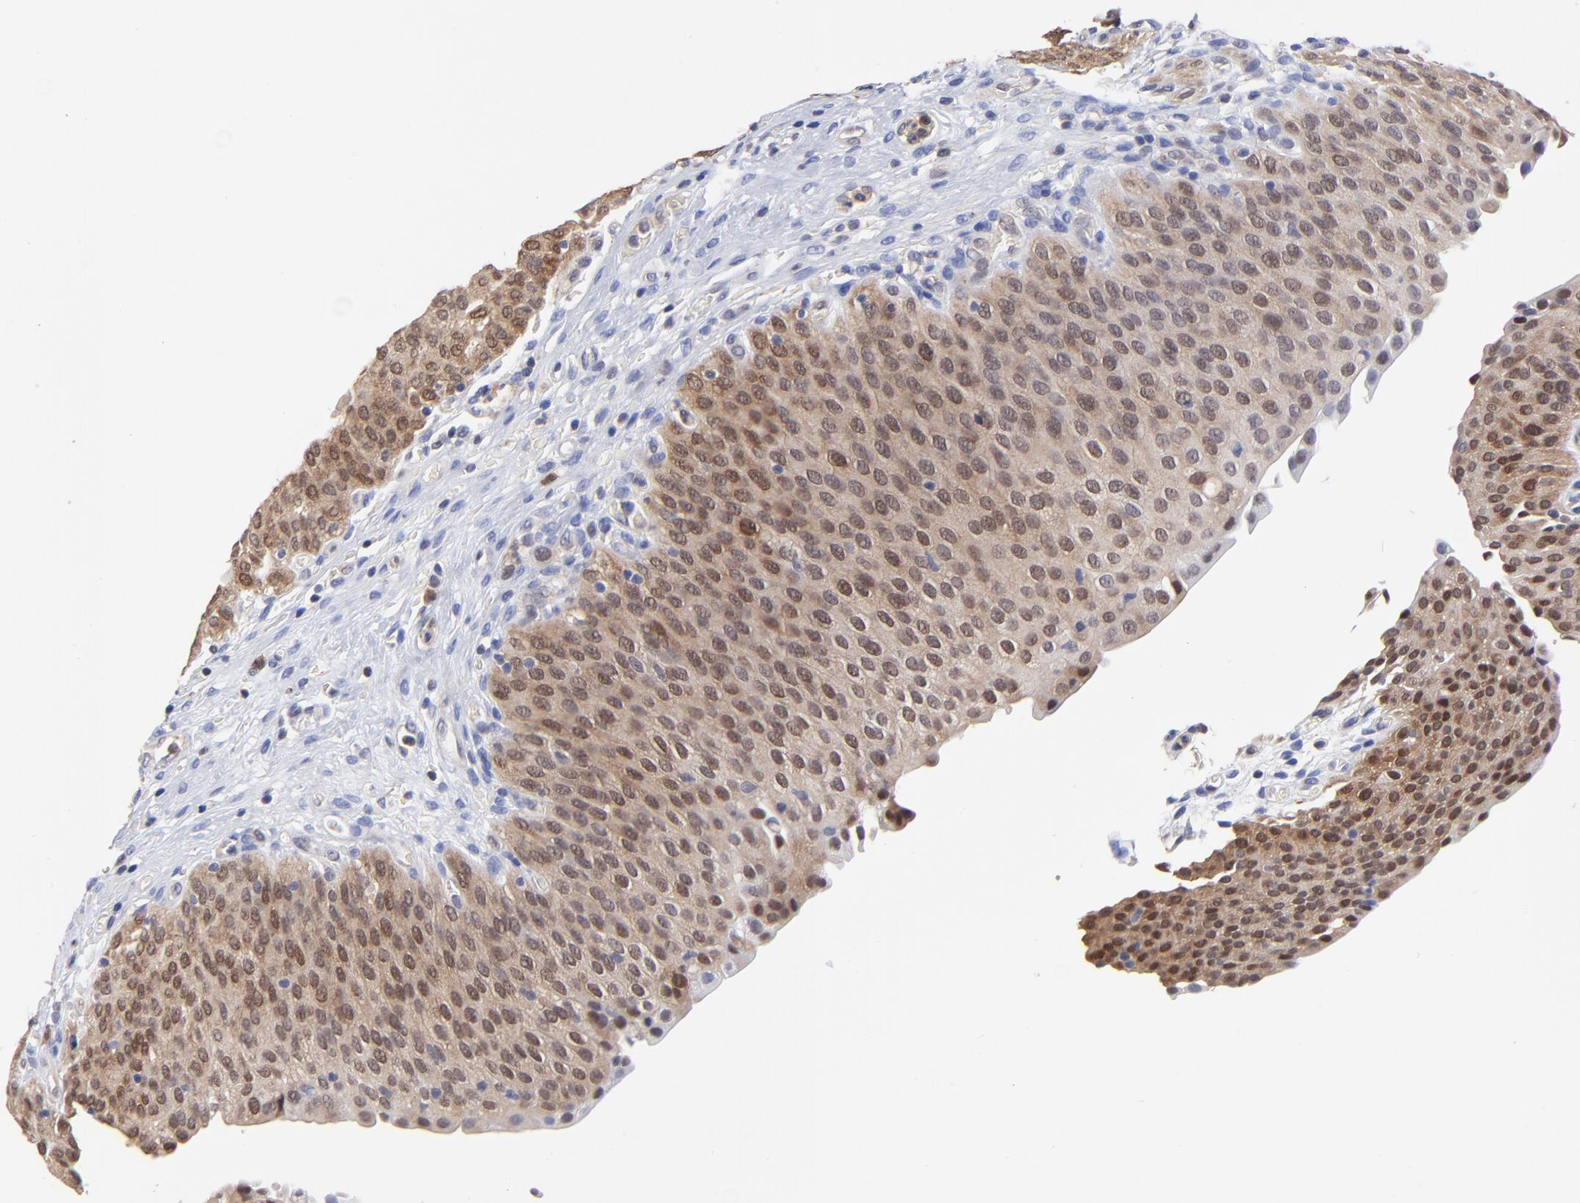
{"staining": {"intensity": "moderate", "quantity": ">75%", "location": "cytoplasmic/membranous,nuclear"}, "tissue": "urinary bladder", "cell_type": "Urothelial cells", "image_type": "normal", "snomed": [{"axis": "morphology", "description": "Normal tissue, NOS"}, {"axis": "morphology", "description": "Dysplasia, NOS"}, {"axis": "topography", "description": "Urinary bladder"}], "caption": "Protein analysis of unremarkable urinary bladder reveals moderate cytoplasmic/membranous,nuclear positivity in approximately >75% of urothelial cells.", "gene": "DCTPP1", "patient": {"sex": "male", "age": 35}}